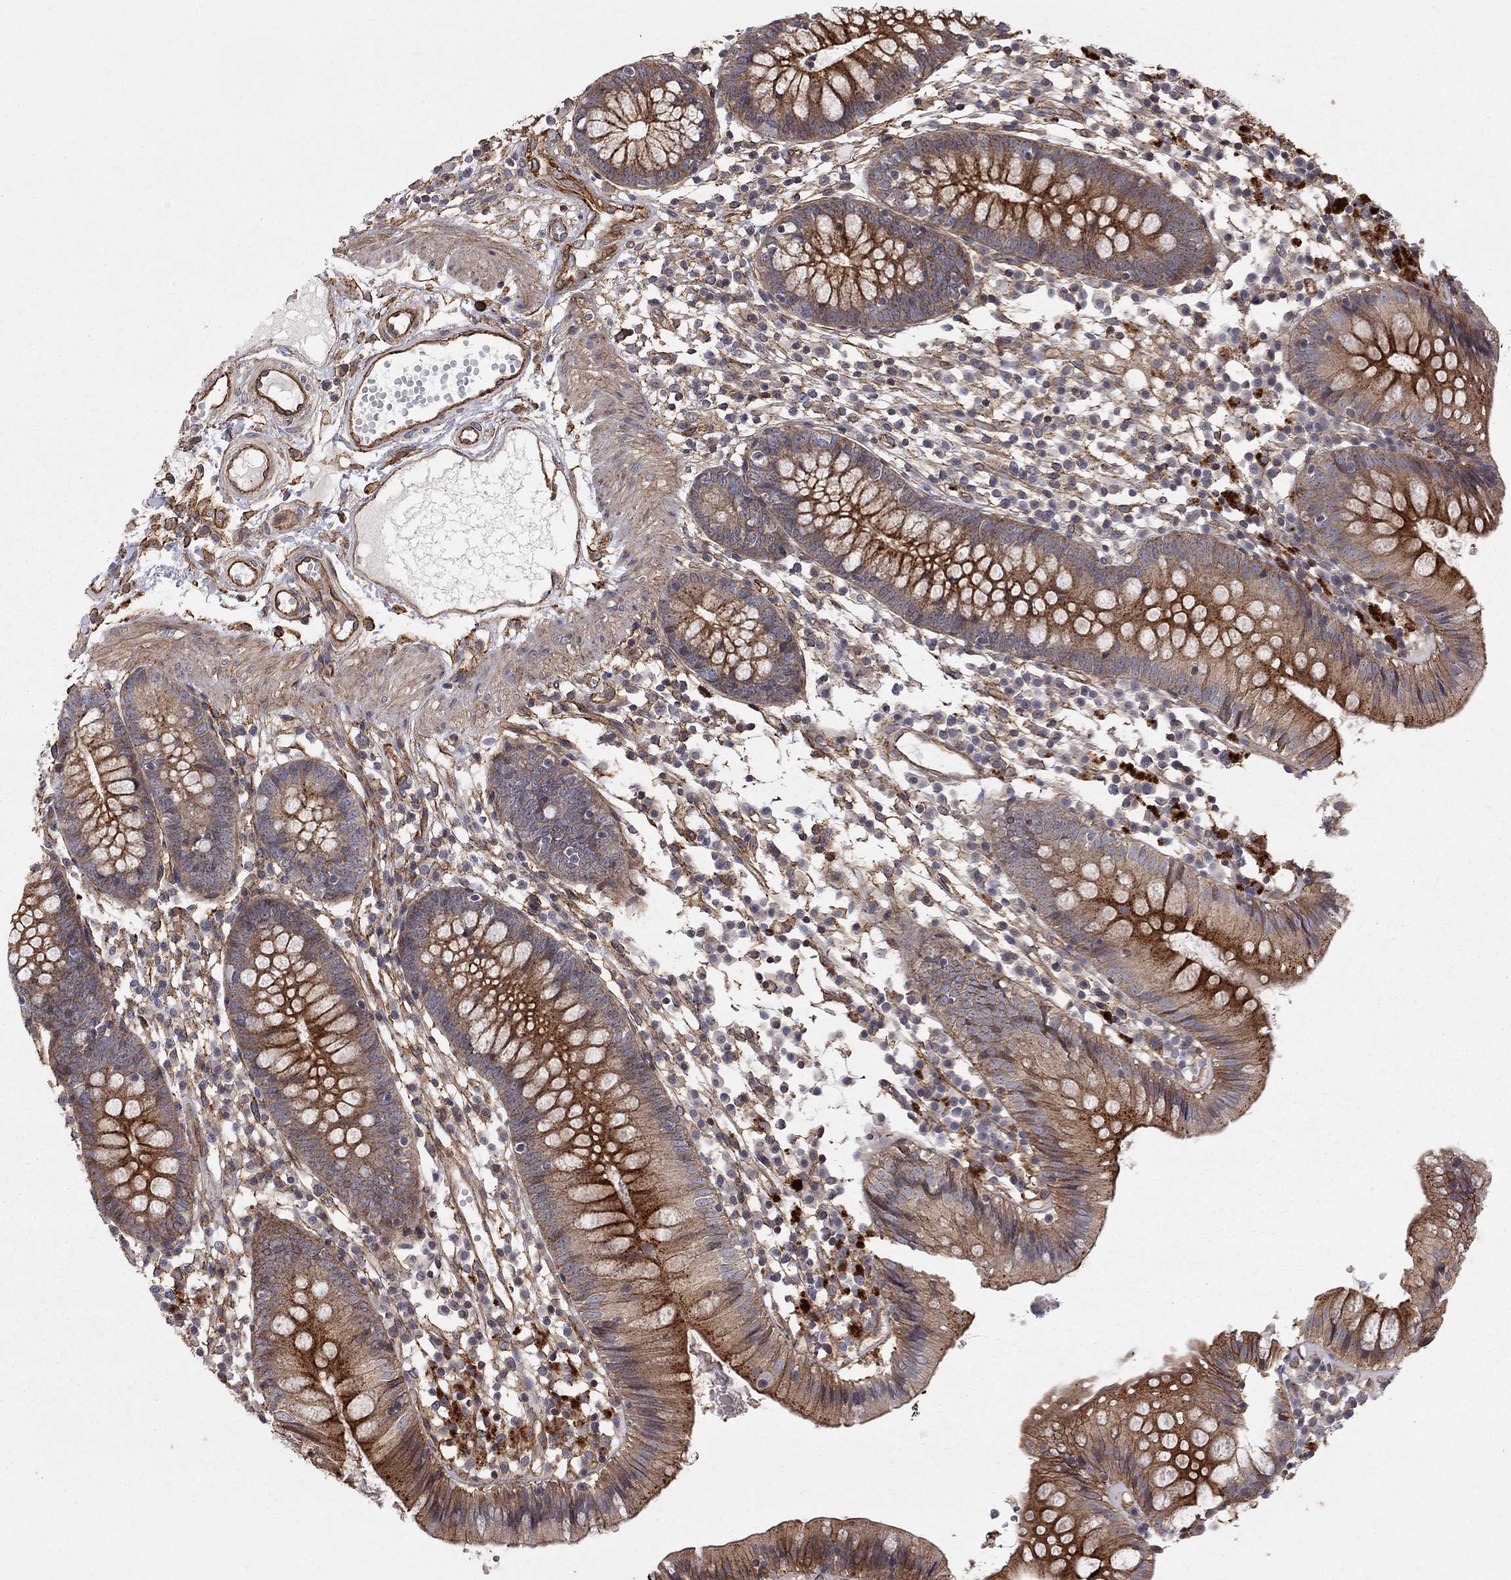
{"staining": {"intensity": "strong", "quantity": ">75%", "location": "cytoplasmic/membranous"}, "tissue": "colon", "cell_type": "Endothelial cells", "image_type": "normal", "snomed": [{"axis": "morphology", "description": "Normal tissue, NOS"}, {"axis": "topography", "description": "Rectum"}], "caption": "Immunohistochemistry (IHC) photomicrograph of unremarkable colon: colon stained using IHC displays high levels of strong protein expression localized specifically in the cytoplasmic/membranous of endothelial cells, appearing as a cytoplasmic/membranous brown color.", "gene": "RASEF", "patient": {"sex": "male", "age": 70}}